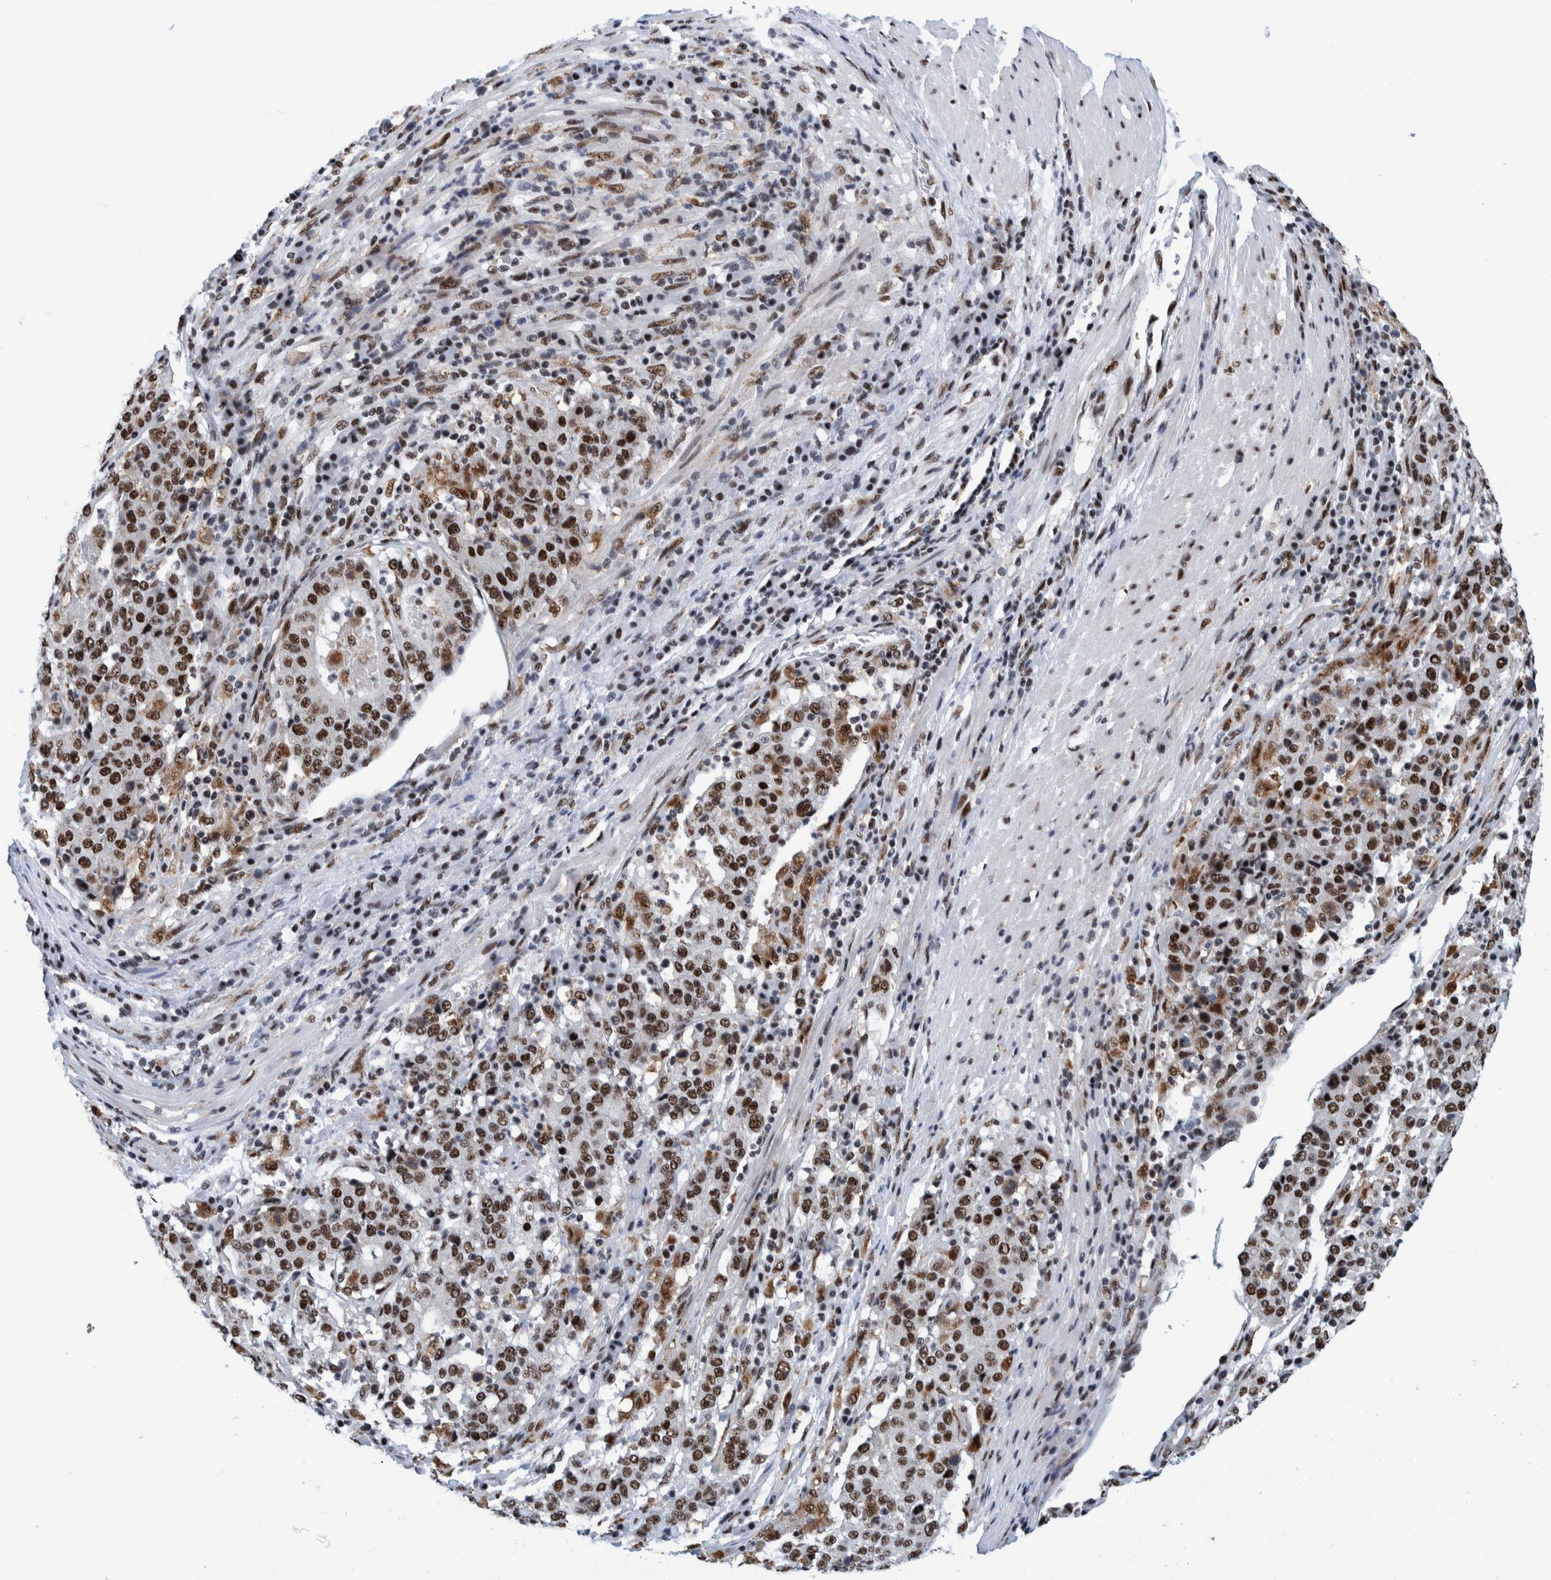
{"staining": {"intensity": "strong", "quantity": ">75%", "location": "nuclear"}, "tissue": "stomach cancer", "cell_type": "Tumor cells", "image_type": "cancer", "snomed": [{"axis": "morphology", "description": "Adenocarcinoma, NOS"}, {"axis": "topography", "description": "Stomach"}], "caption": "A brown stain shows strong nuclear positivity of a protein in stomach adenocarcinoma tumor cells. The staining was performed using DAB to visualize the protein expression in brown, while the nuclei were stained in blue with hematoxylin (Magnification: 20x).", "gene": "EFTUD2", "patient": {"sex": "male", "age": 59}}